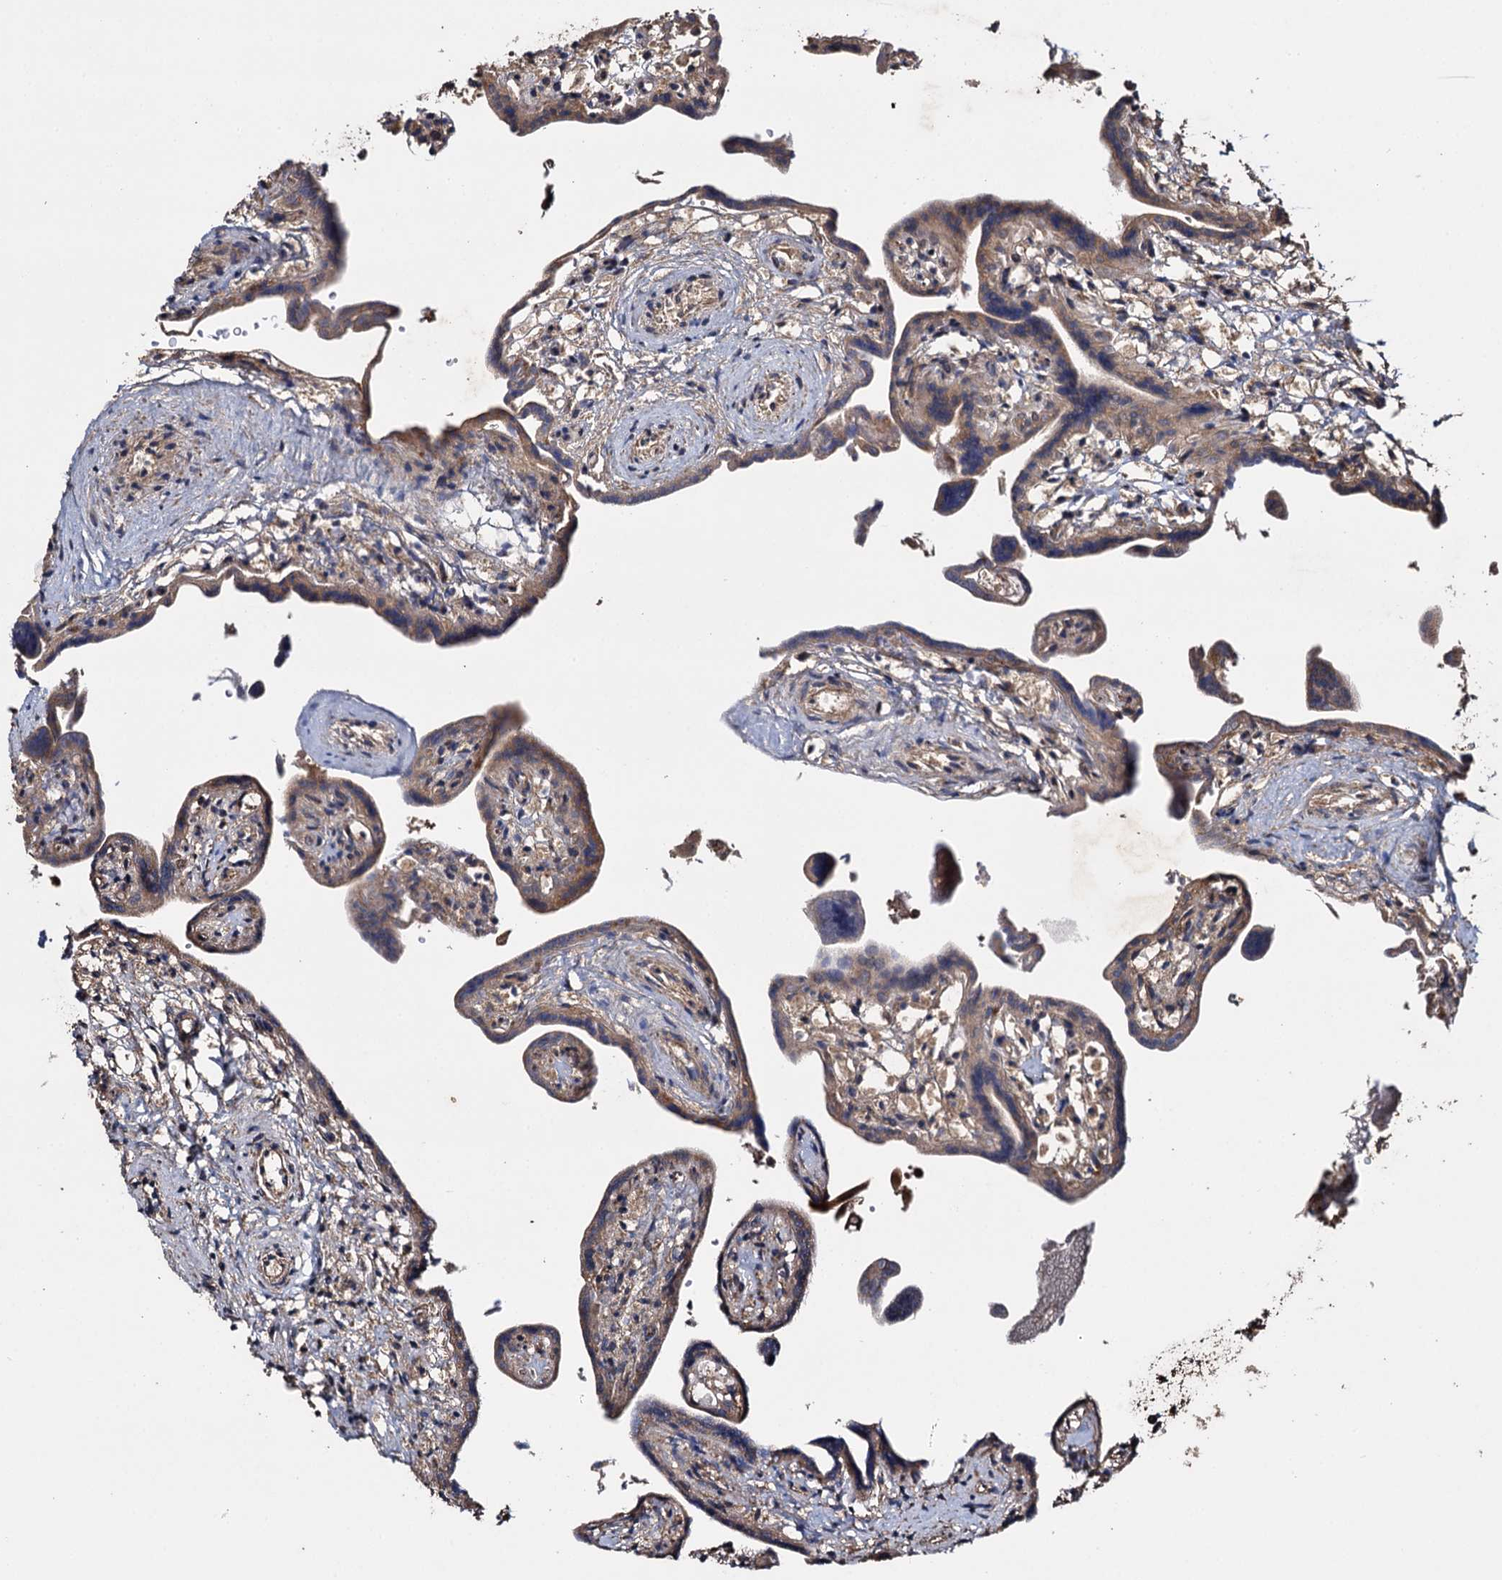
{"staining": {"intensity": "weak", "quantity": ">75%", "location": "cytoplasmic/membranous"}, "tissue": "placenta", "cell_type": "Trophoblastic cells", "image_type": "normal", "snomed": [{"axis": "morphology", "description": "Normal tissue, NOS"}, {"axis": "topography", "description": "Placenta"}], "caption": "Immunohistochemistry (DAB) staining of benign placenta shows weak cytoplasmic/membranous protein expression in about >75% of trophoblastic cells. The staining was performed using DAB to visualize the protein expression in brown, while the nuclei were stained in blue with hematoxylin (Magnification: 20x).", "gene": "SLC46A3", "patient": {"sex": "female", "age": 37}}